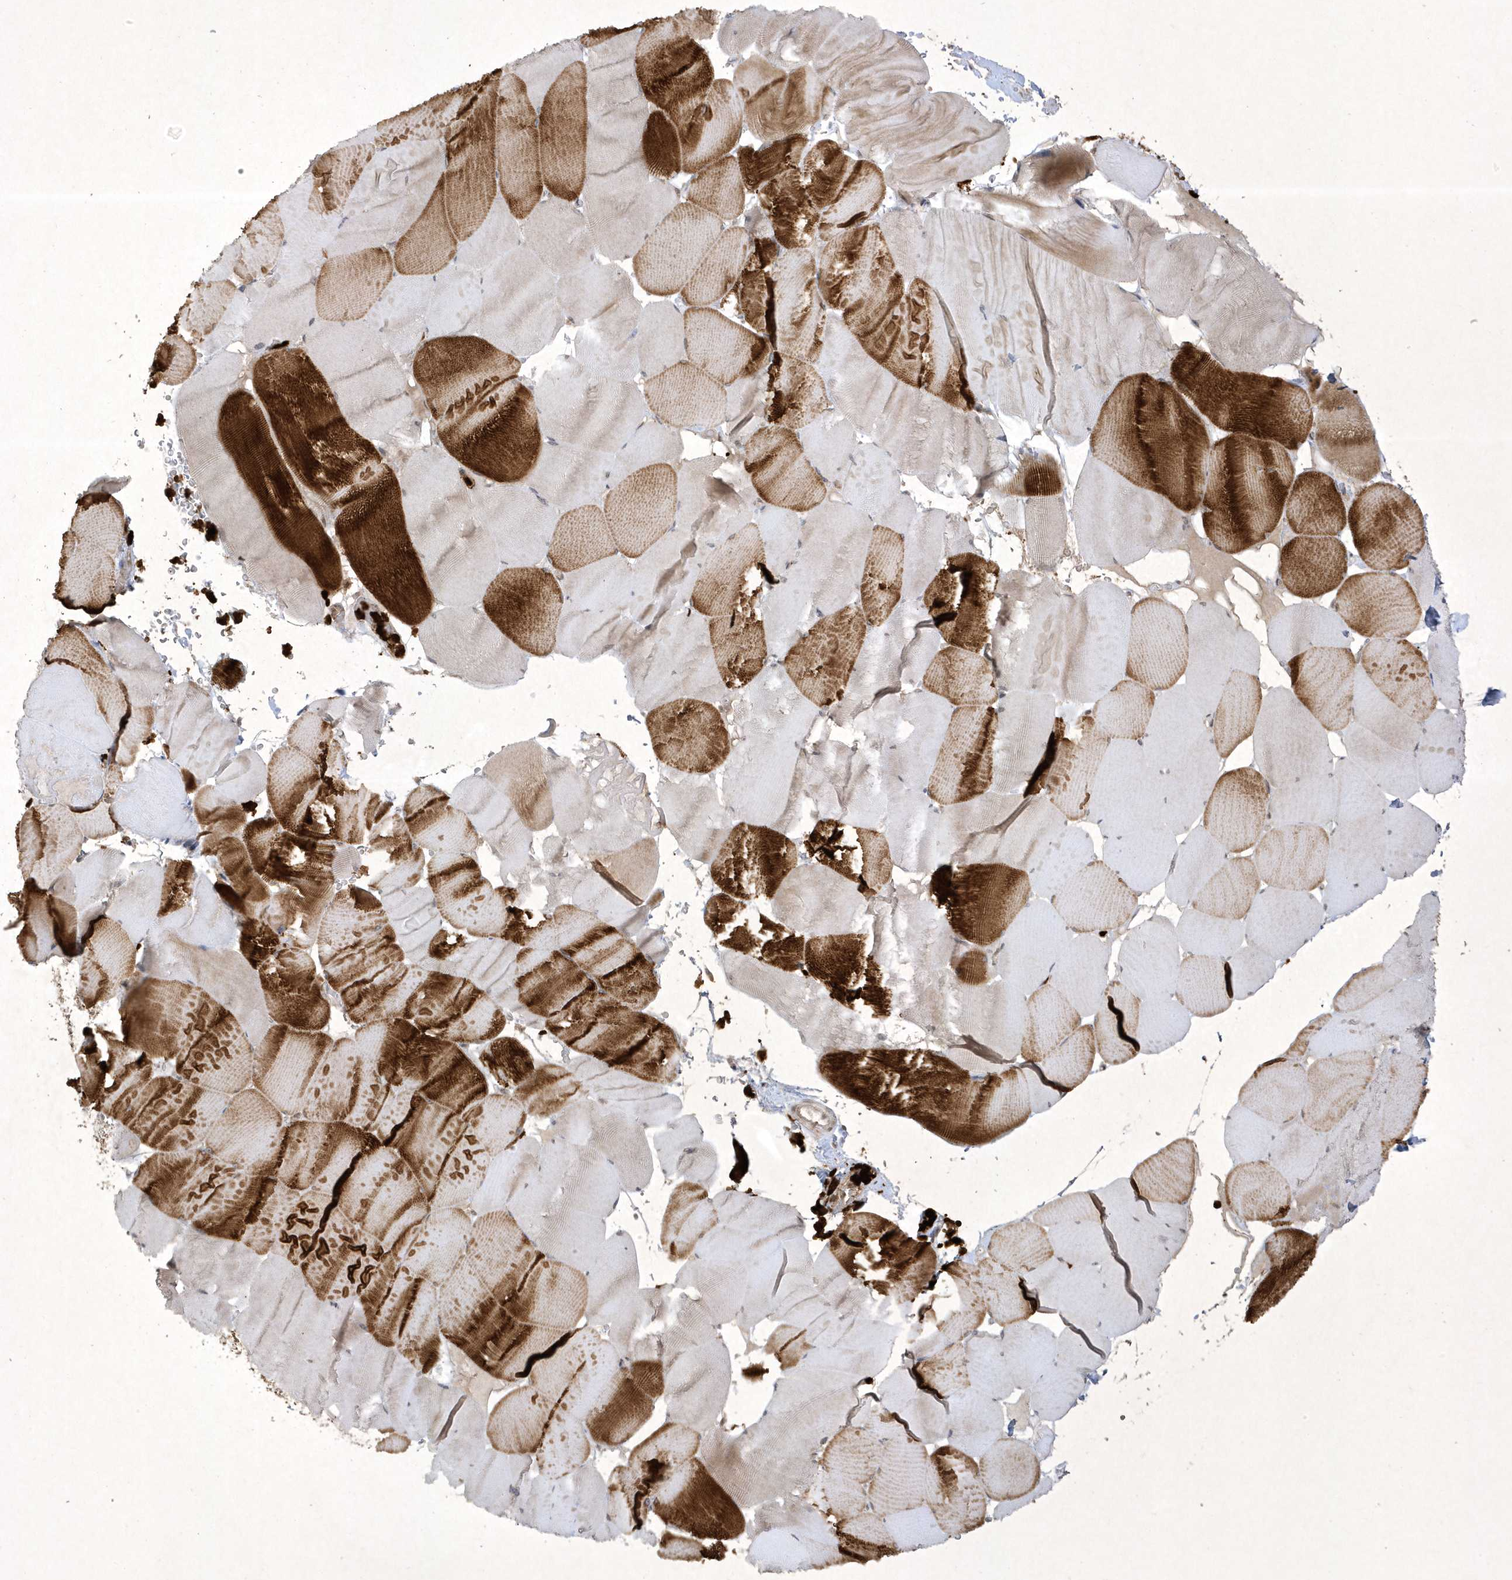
{"staining": {"intensity": "strong", "quantity": "25%-75%", "location": "cytoplasmic/membranous"}, "tissue": "skeletal muscle", "cell_type": "Myocytes", "image_type": "normal", "snomed": [{"axis": "morphology", "description": "Normal tissue, NOS"}, {"axis": "topography", "description": "Skeletal muscle"}], "caption": "Skeletal muscle stained with IHC reveals strong cytoplasmic/membranous expression in approximately 25%-75% of myocytes.", "gene": "ZNF213", "patient": {"sex": "male", "age": 62}}